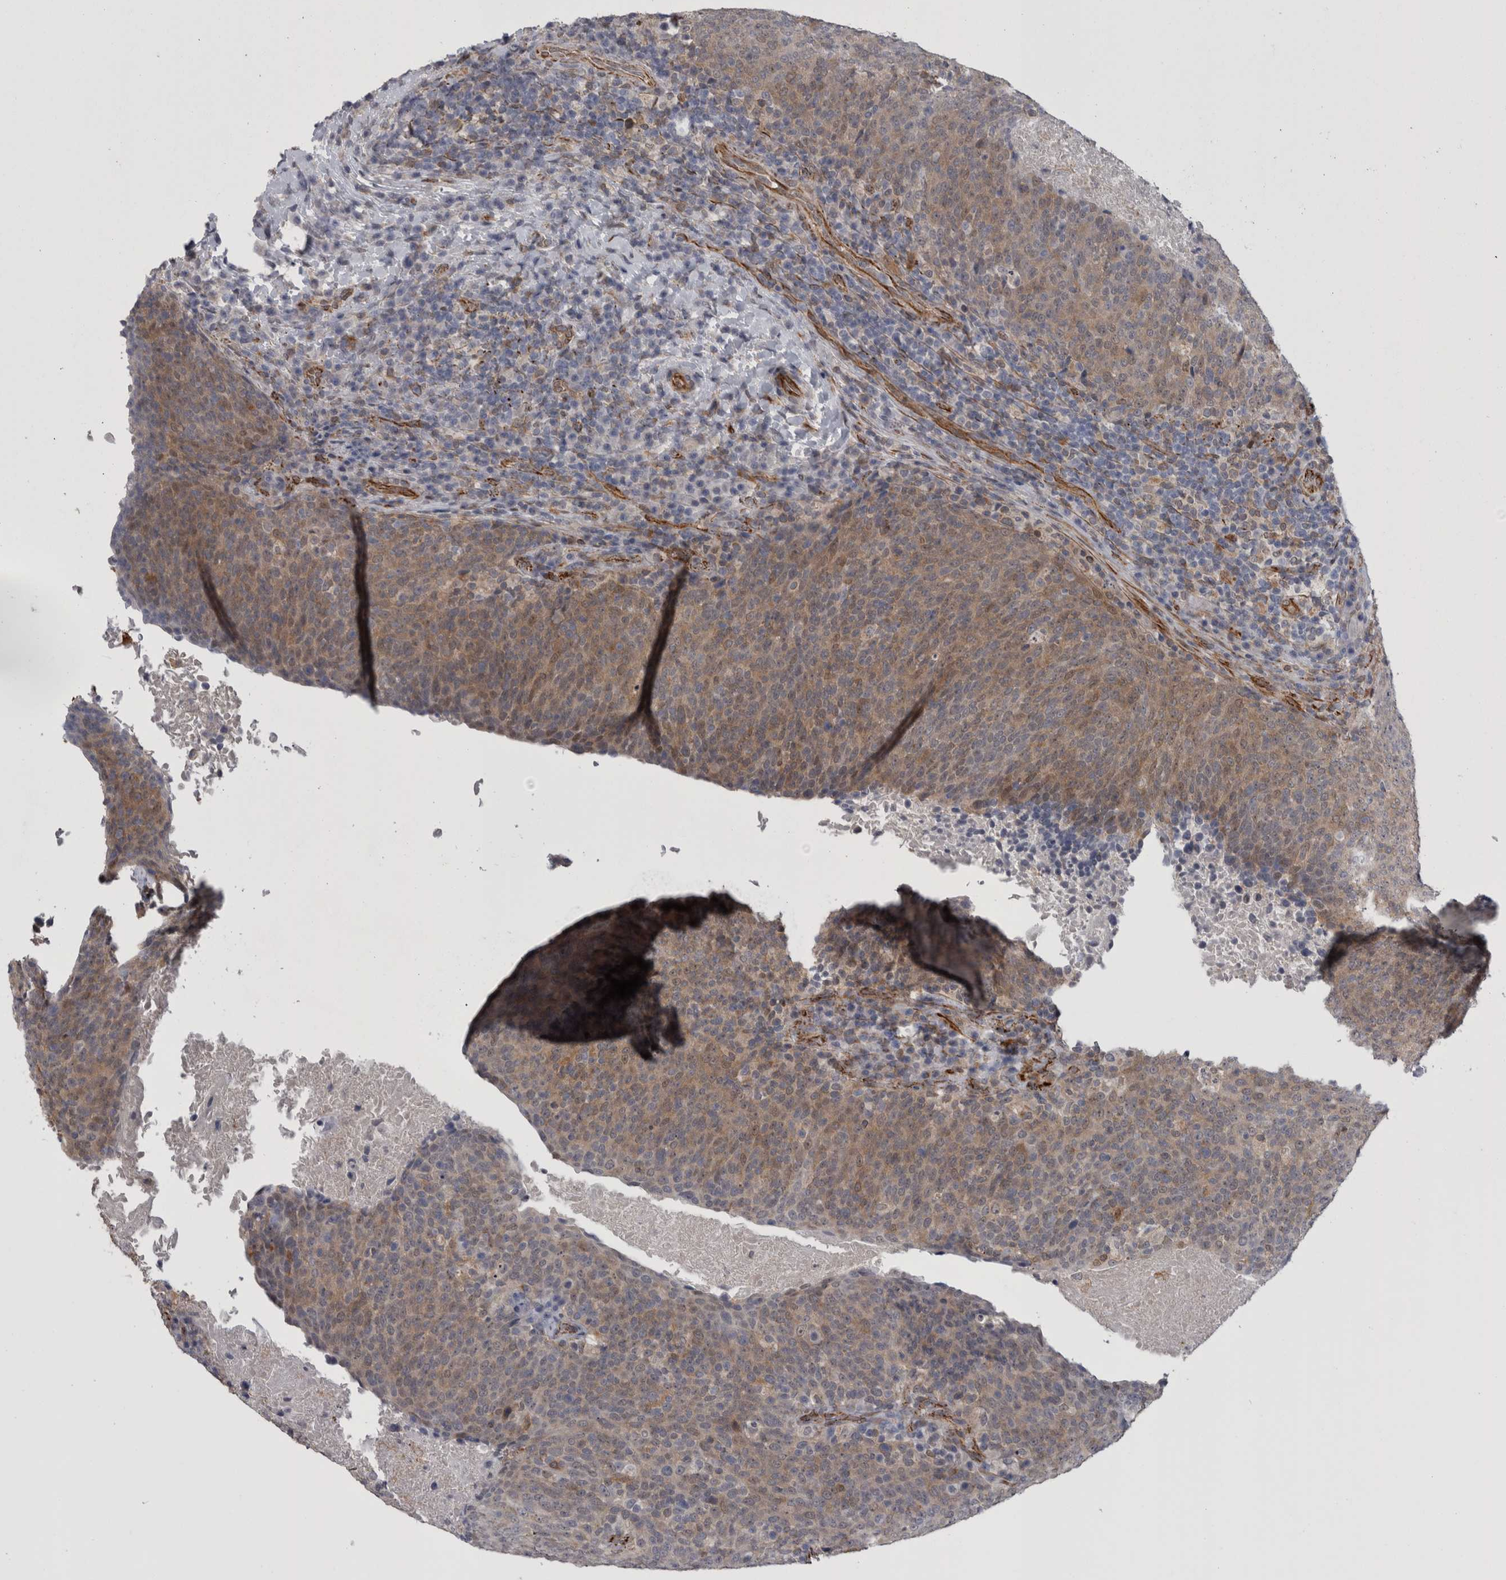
{"staining": {"intensity": "moderate", "quantity": ">75%", "location": "cytoplasmic/membranous"}, "tissue": "head and neck cancer", "cell_type": "Tumor cells", "image_type": "cancer", "snomed": [{"axis": "morphology", "description": "Squamous cell carcinoma, NOS"}, {"axis": "morphology", "description": "Squamous cell carcinoma, metastatic, NOS"}, {"axis": "topography", "description": "Lymph node"}, {"axis": "topography", "description": "Head-Neck"}], "caption": "Head and neck cancer (metastatic squamous cell carcinoma) stained for a protein (brown) reveals moderate cytoplasmic/membranous positive expression in about >75% of tumor cells.", "gene": "ACOT7", "patient": {"sex": "male", "age": 62}}